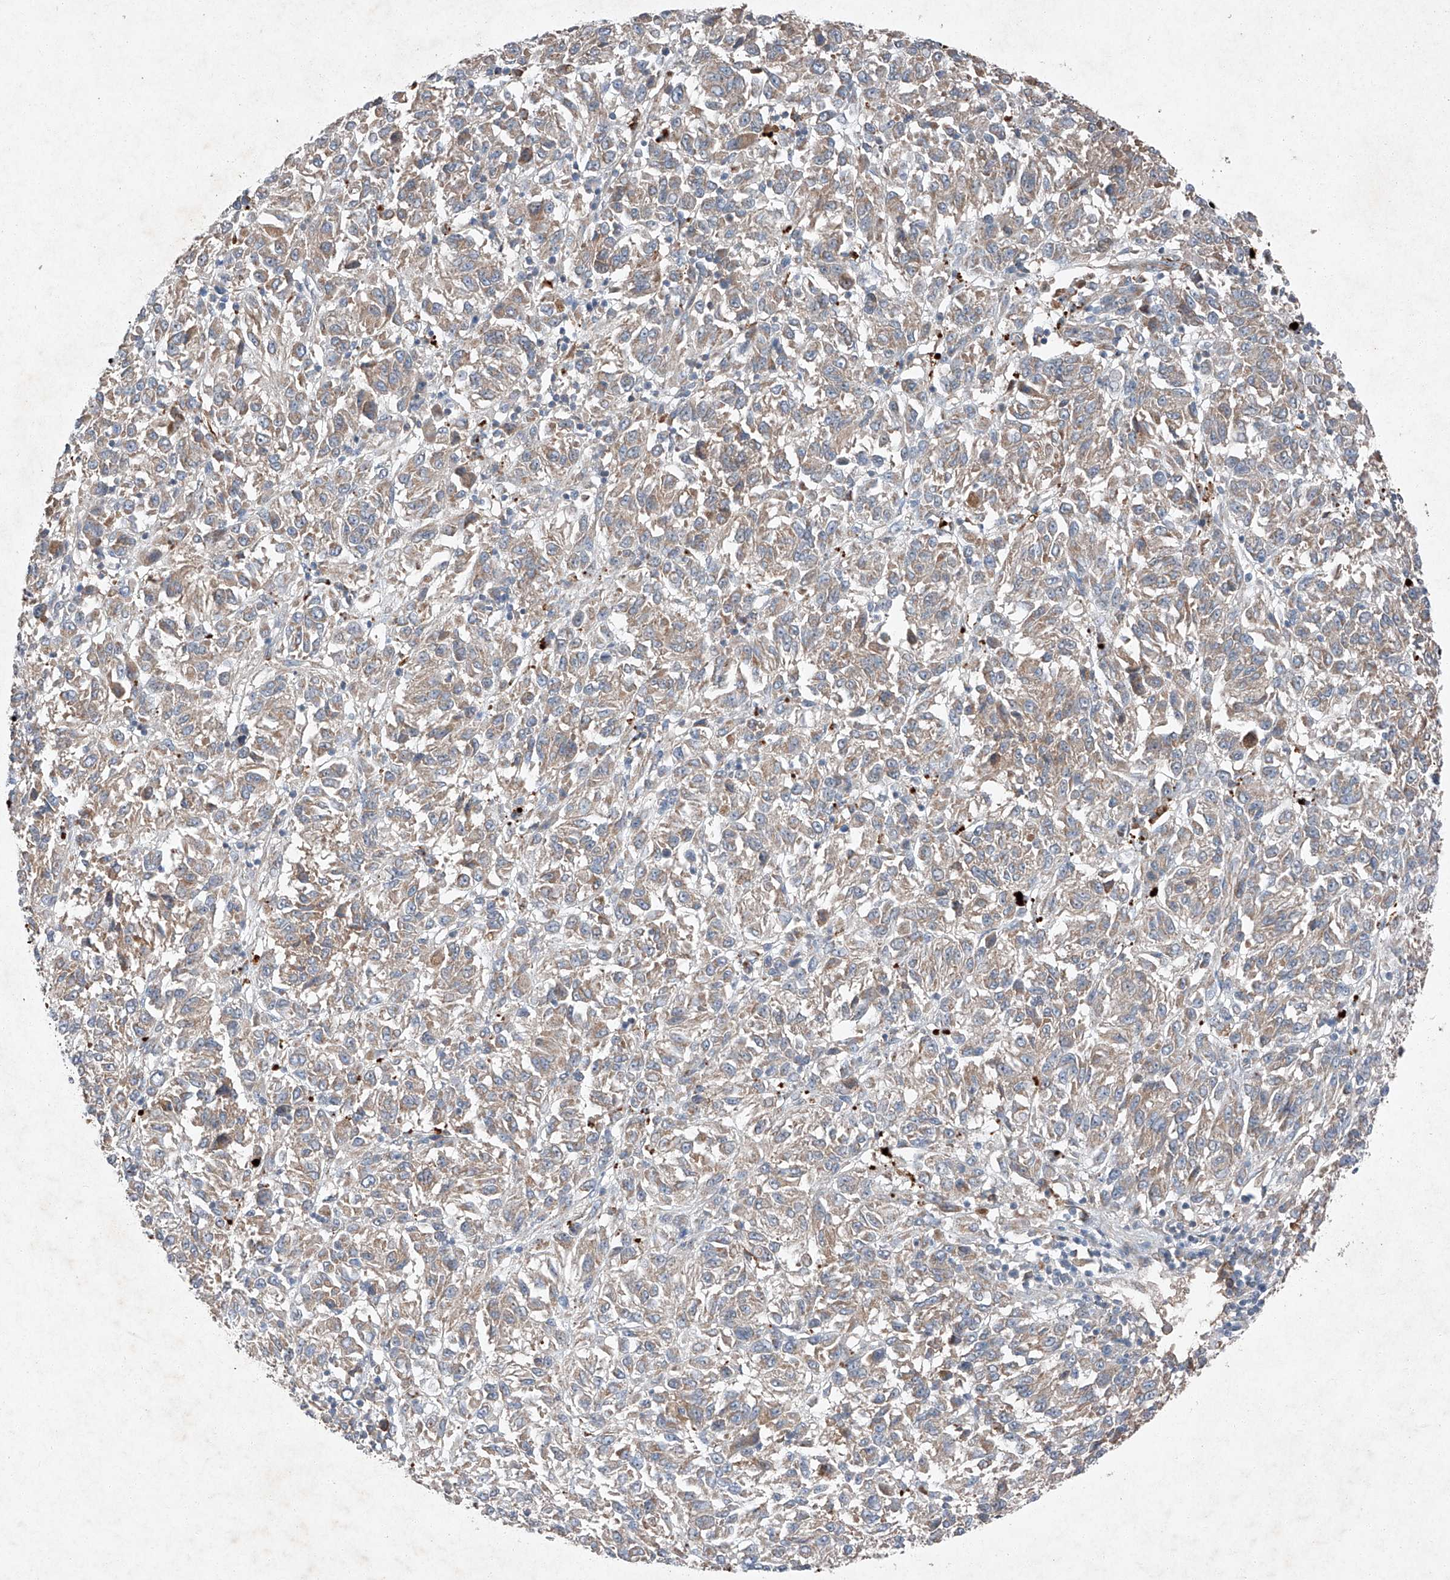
{"staining": {"intensity": "weak", "quantity": "25%-75%", "location": "cytoplasmic/membranous"}, "tissue": "melanoma", "cell_type": "Tumor cells", "image_type": "cancer", "snomed": [{"axis": "morphology", "description": "Malignant melanoma, Metastatic site"}, {"axis": "topography", "description": "Lung"}], "caption": "Weak cytoplasmic/membranous protein staining is seen in approximately 25%-75% of tumor cells in melanoma.", "gene": "RUSC1", "patient": {"sex": "male", "age": 64}}